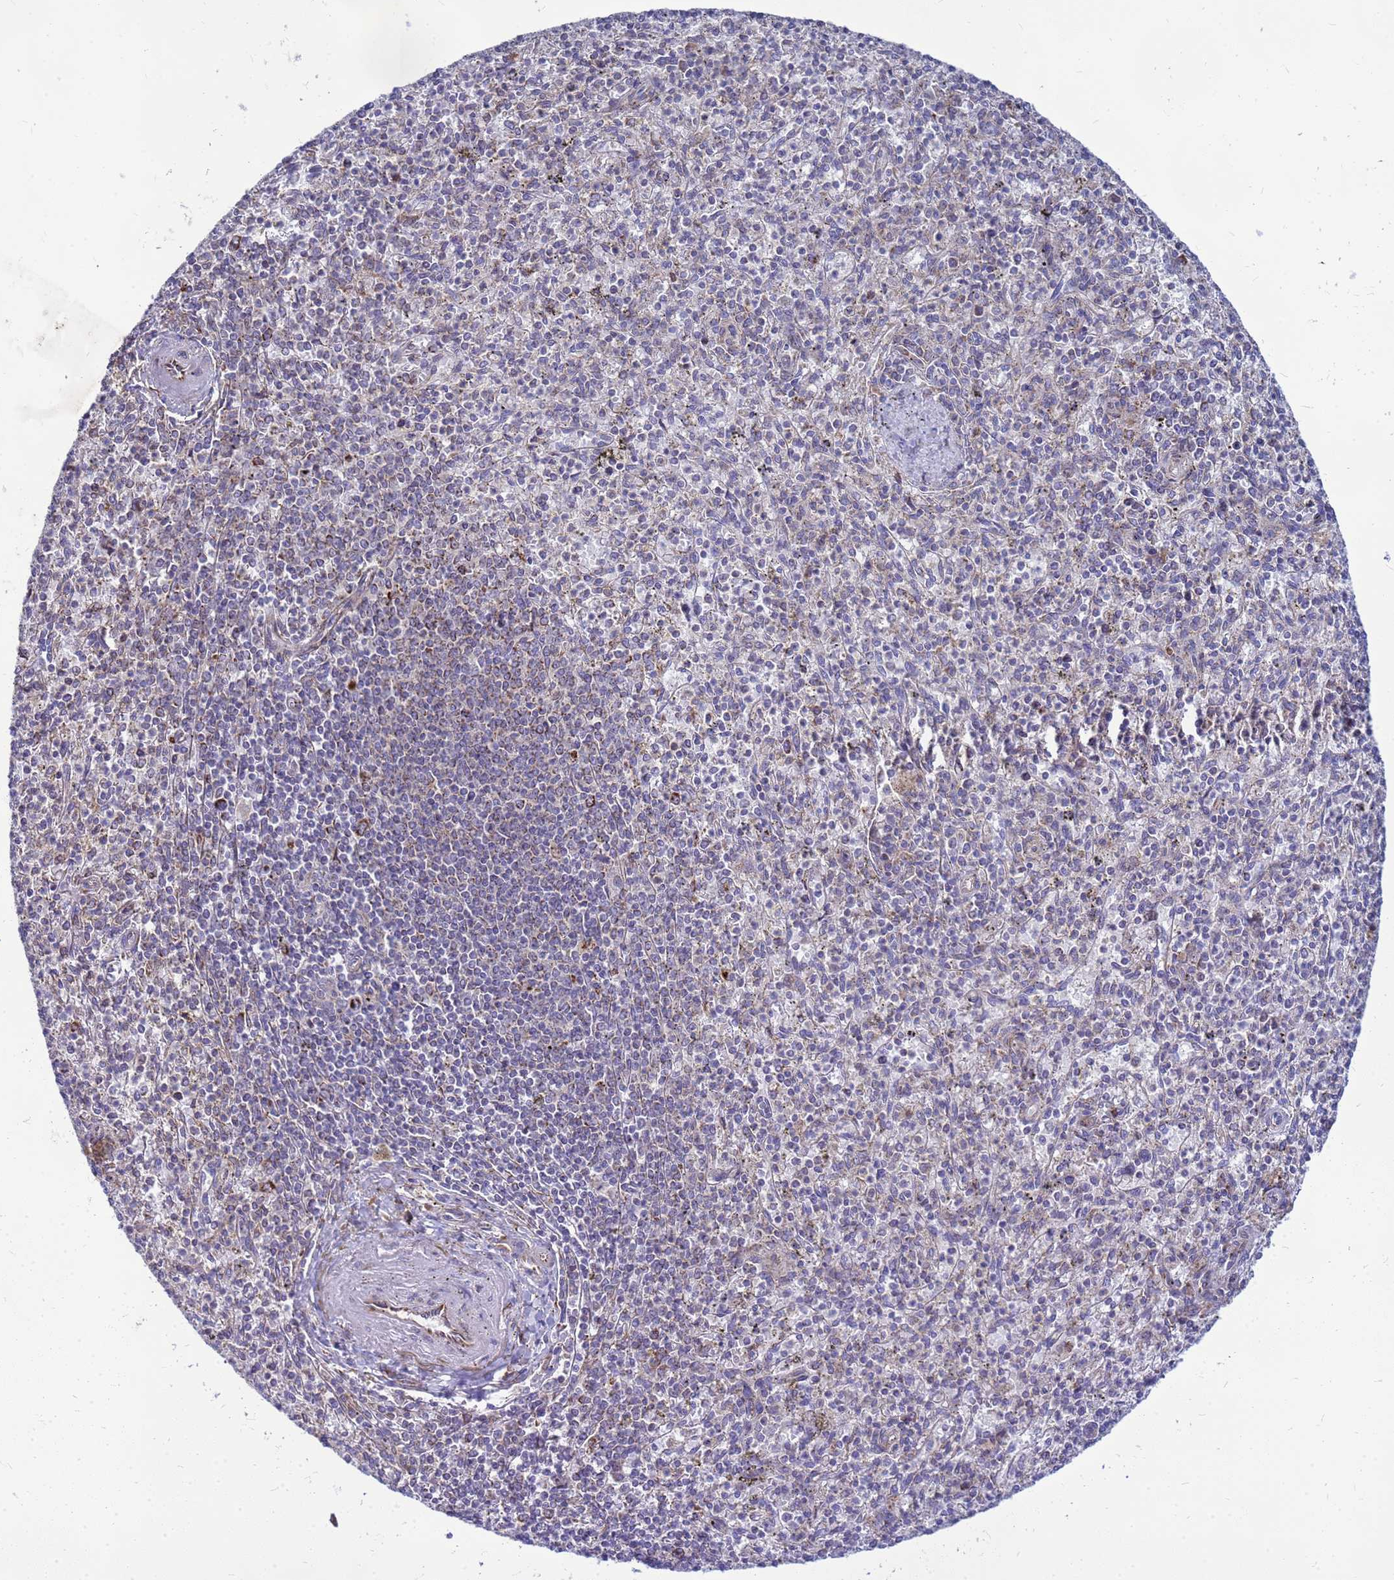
{"staining": {"intensity": "negative", "quantity": "none", "location": "none"}, "tissue": "spleen", "cell_type": "Cells in red pulp", "image_type": "normal", "snomed": [{"axis": "morphology", "description": "Normal tissue, NOS"}, {"axis": "topography", "description": "Spleen"}], "caption": "IHC of benign spleen demonstrates no positivity in cells in red pulp.", "gene": "FSTL4", "patient": {"sex": "male", "age": 72}}